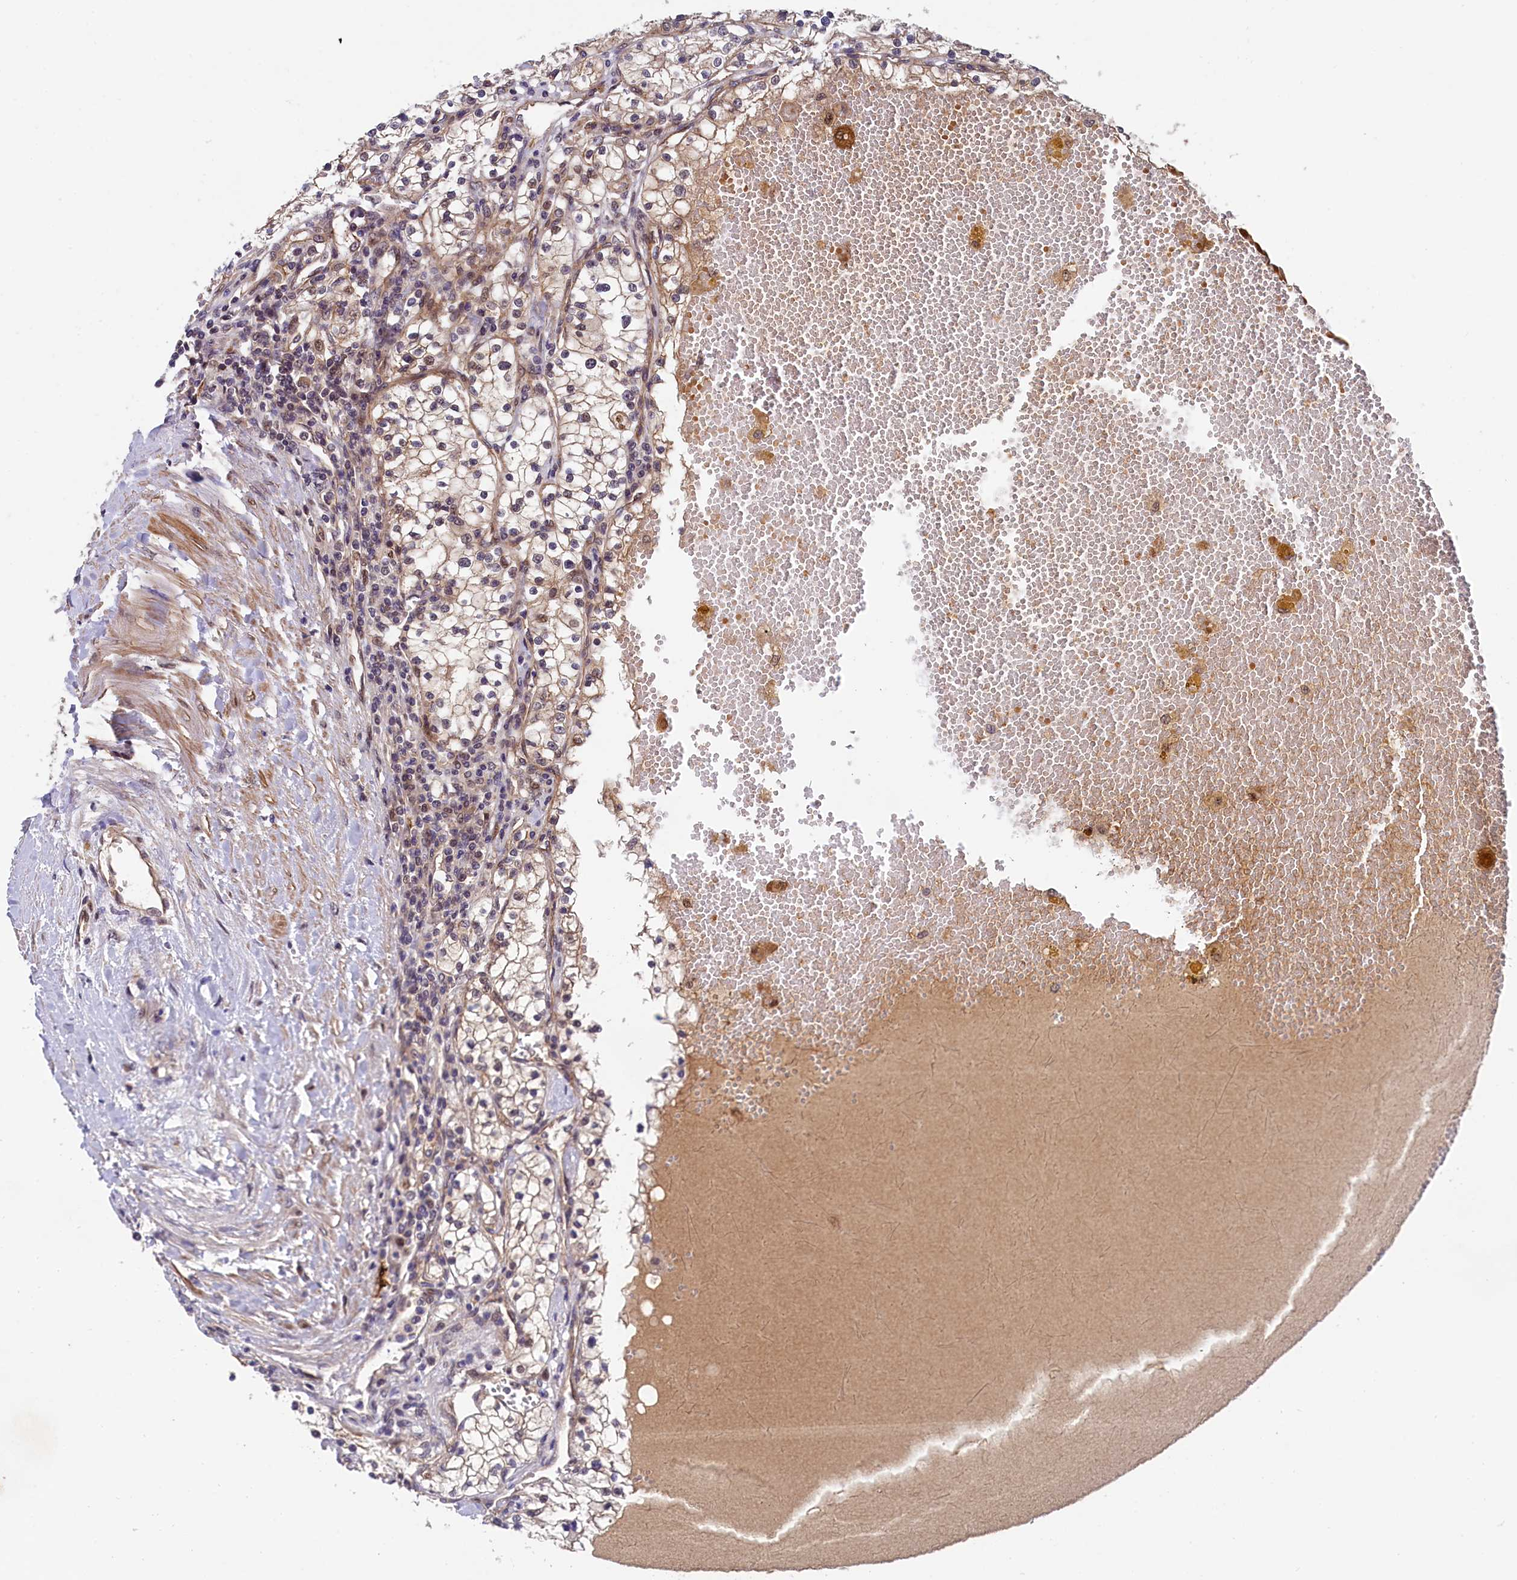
{"staining": {"intensity": "weak", "quantity": ">75%", "location": "cytoplasmic/membranous"}, "tissue": "renal cancer", "cell_type": "Tumor cells", "image_type": "cancer", "snomed": [{"axis": "morphology", "description": "Normal tissue, NOS"}, {"axis": "morphology", "description": "Adenocarcinoma, NOS"}, {"axis": "topography", "description": "Kidney"}], "caption": "A brown stain highlights weak cytoplasmic/membranous positivity of a protein in human adenocarcinoma (renal) tumor cells. The protein of interest is shown in brown color, while the nuclei are stained blue.", "gene": "ARL14EP", "patient": {"sex": "male", "age": 68}}